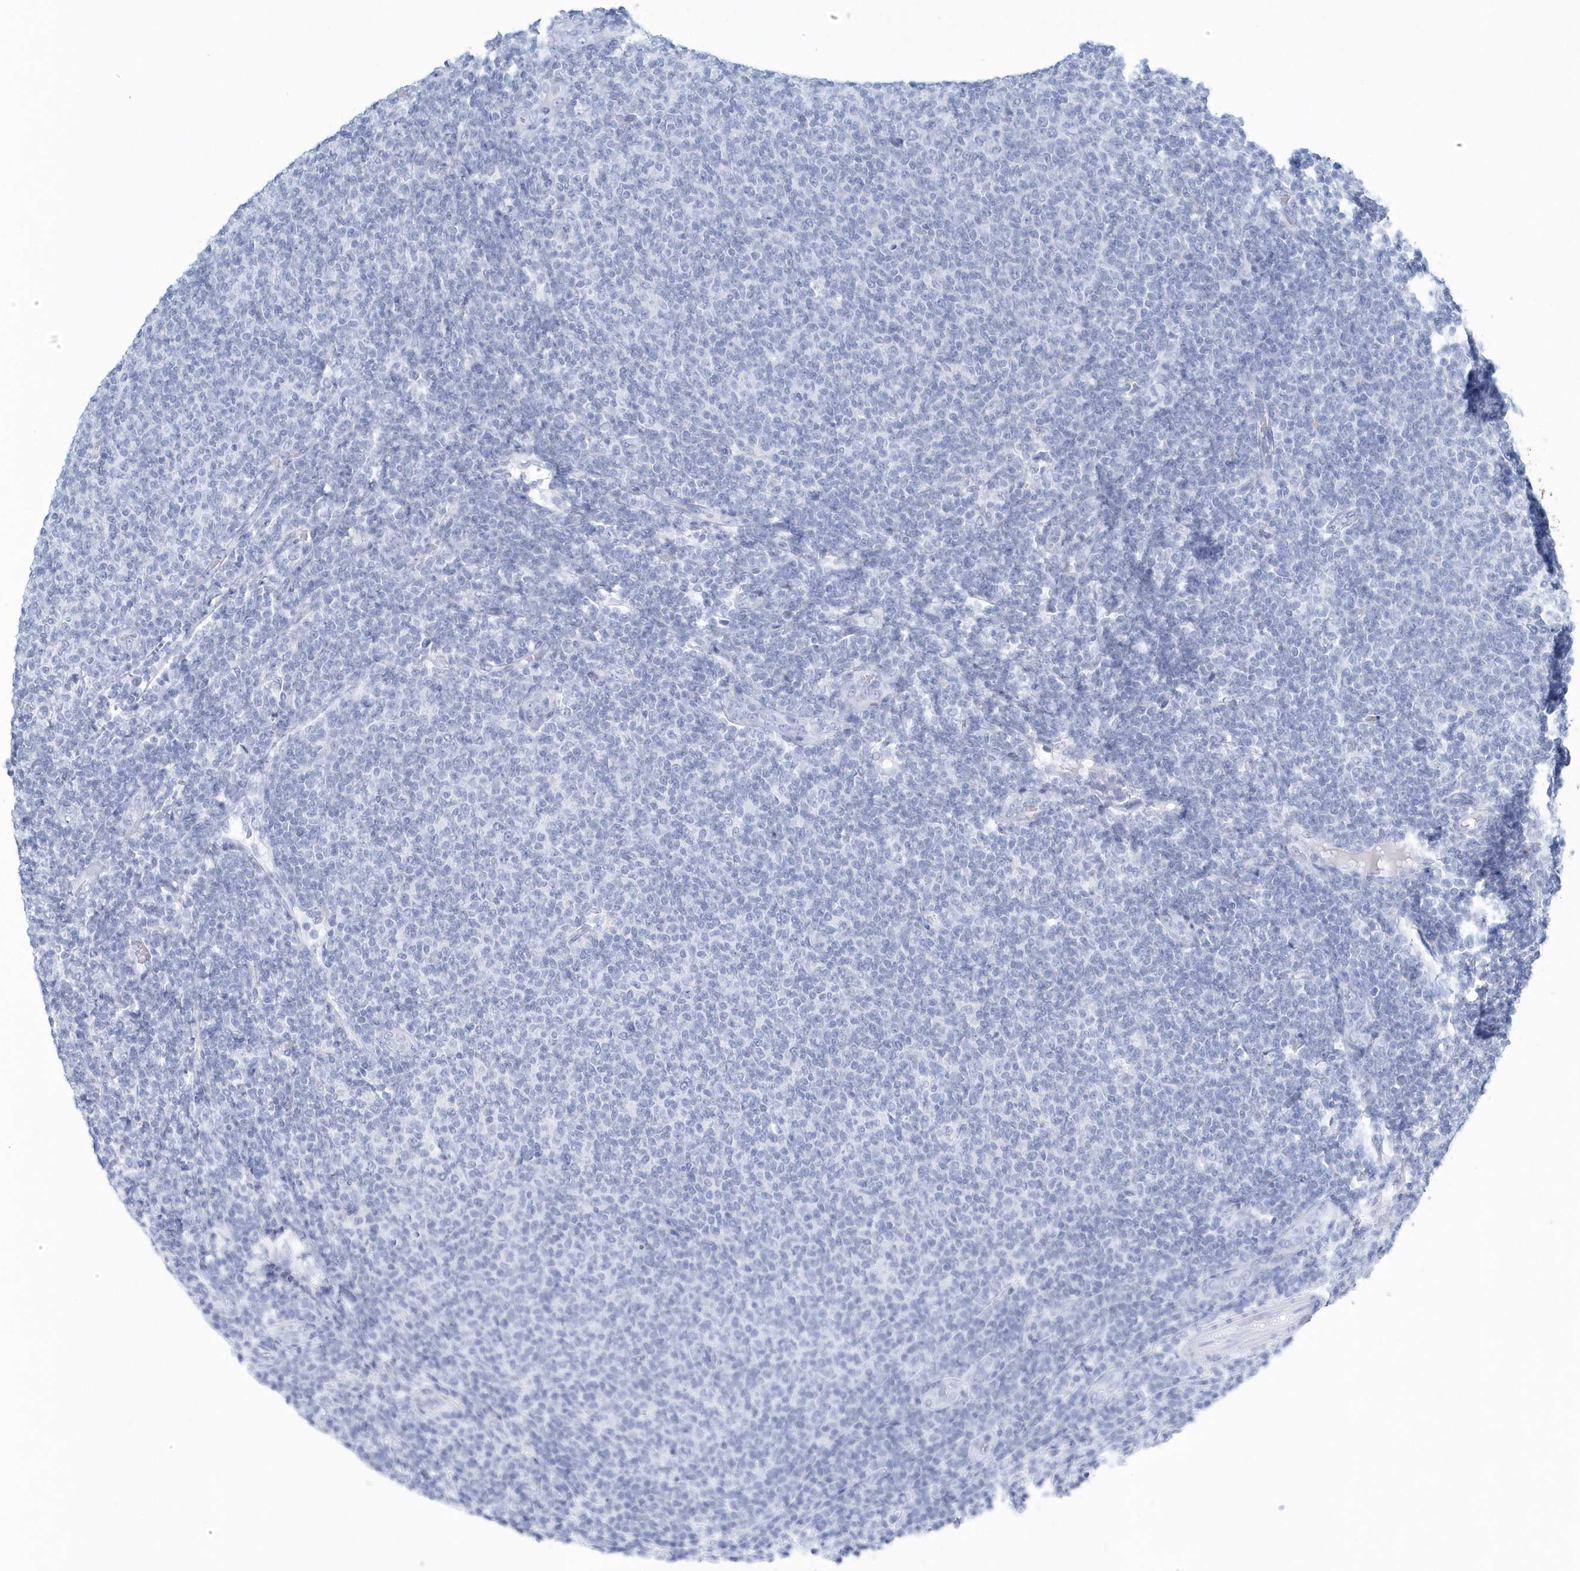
{"staining": {"intensity": "negative", "quantity": "none", "location": "none"}, "tissue": "lymphoma", "cell_type": "Tumor cells", "image_type": "cancer", "snomed": [{"axis": "morphology", "description": "Malignant lymphoma, non-Hodgkin's type, Low grade"}, {"axis": "topography", "description": "Lymph node"}], "caption": "Micrograph shows no significant protein positivity in tumor cells of low-grade malignant lymphoma, non-Hodgkin's type.", "gene": "PTPRO", "patient": {"sex": "male", "age": 66}}